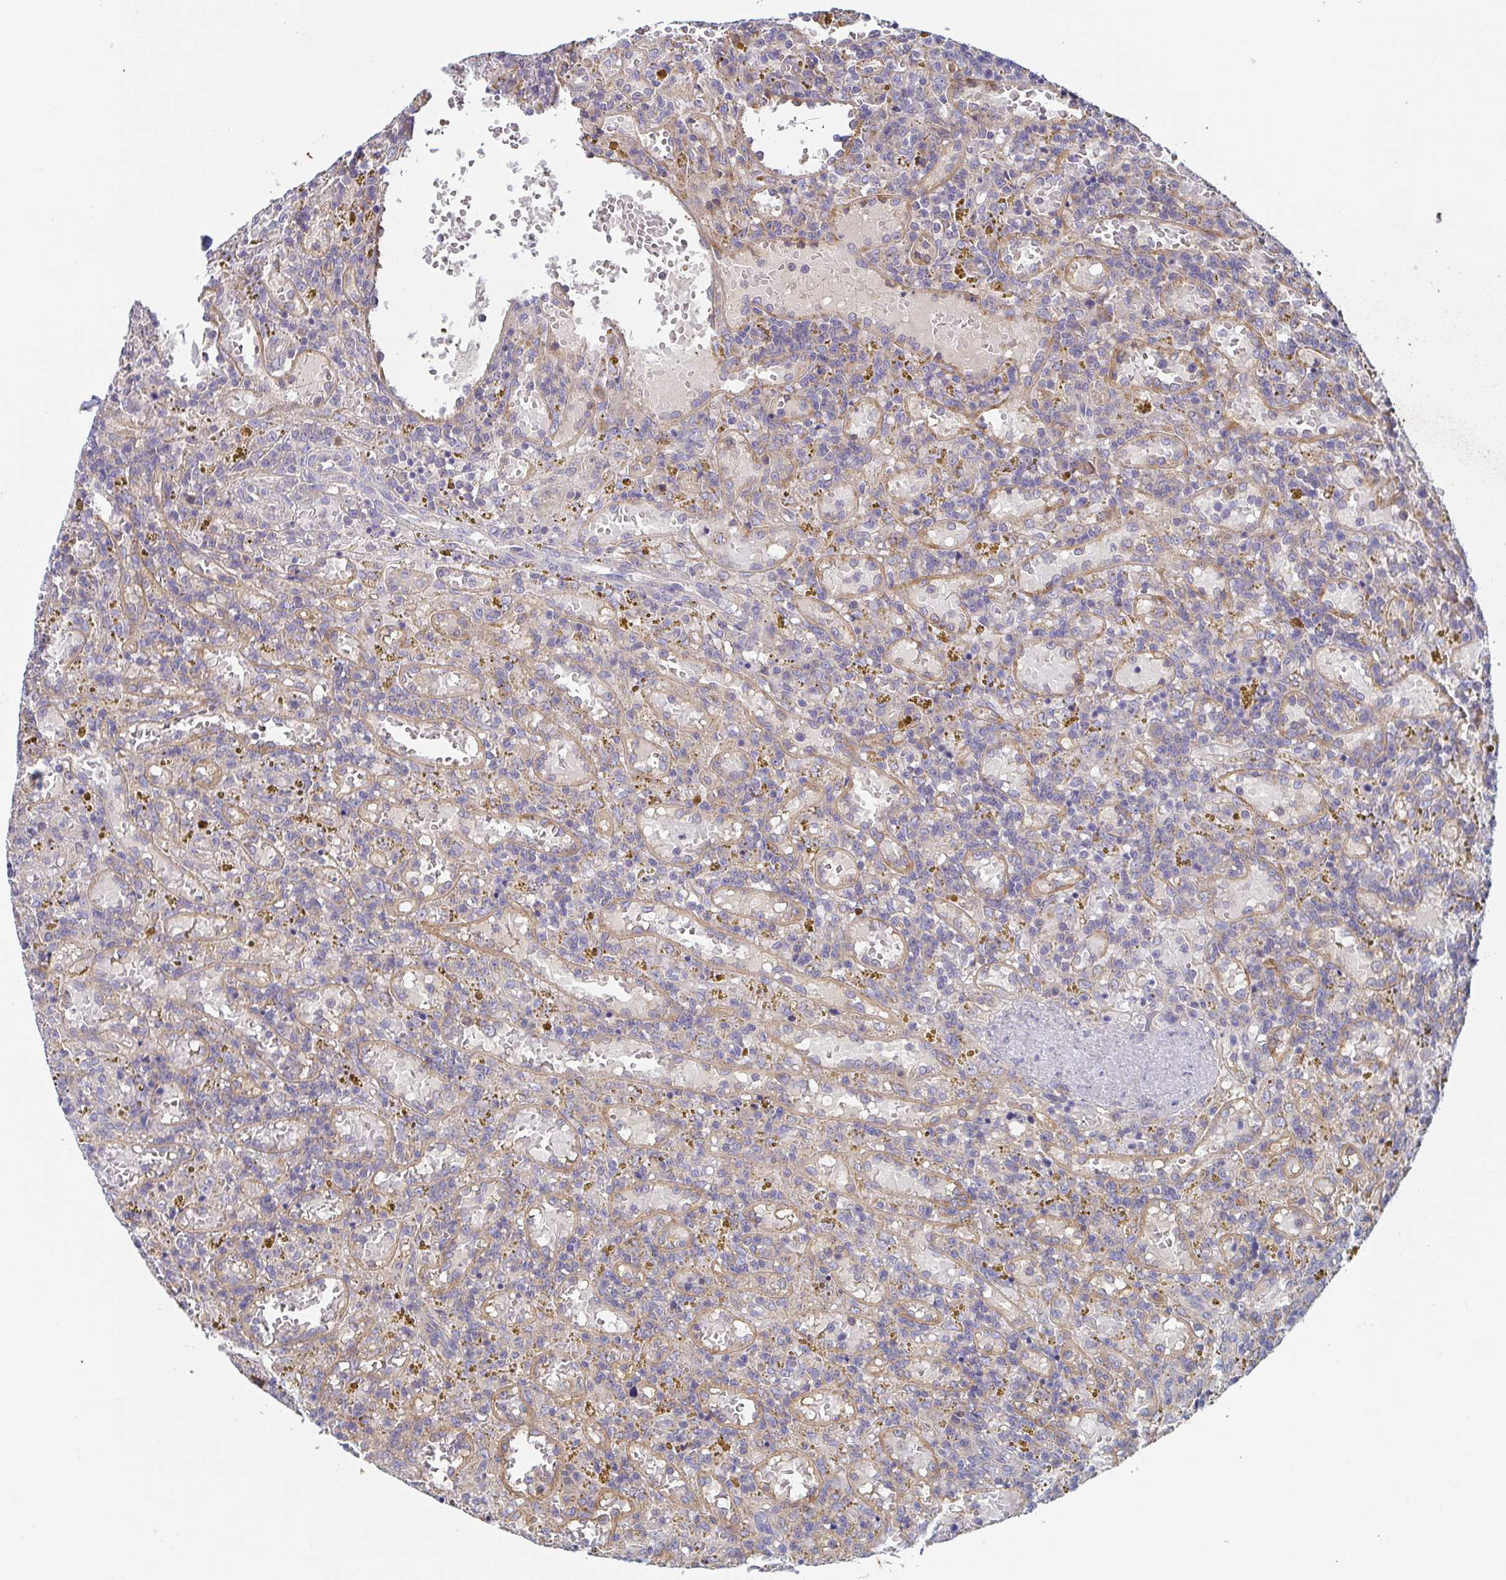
{"staining": {"intensity": "negative", "quantity": "none", "location": "none"}, "tissue": "lymphoma", "cell_type": "Tumor cells", "image_type": "cancer", "snomed": [{"axis": "morphology", "description": "Malignant lymphoma, non-Hodgkin's type, Low grade"}, {"axis": "topography", "description": "Spleen"}], "caption": "DAB immunohistochemical staining of lymphoma demonstrates no significant expression in tumor cells. (Stains: DAB (3,3'-diaminobenzidine) immunohistochemistry with hematoxylin counter stain, Microscopy: brightfield microscopy at high magnification).", "gene": "TUFT1", "patient": {"sex": "female", "age": 65}}